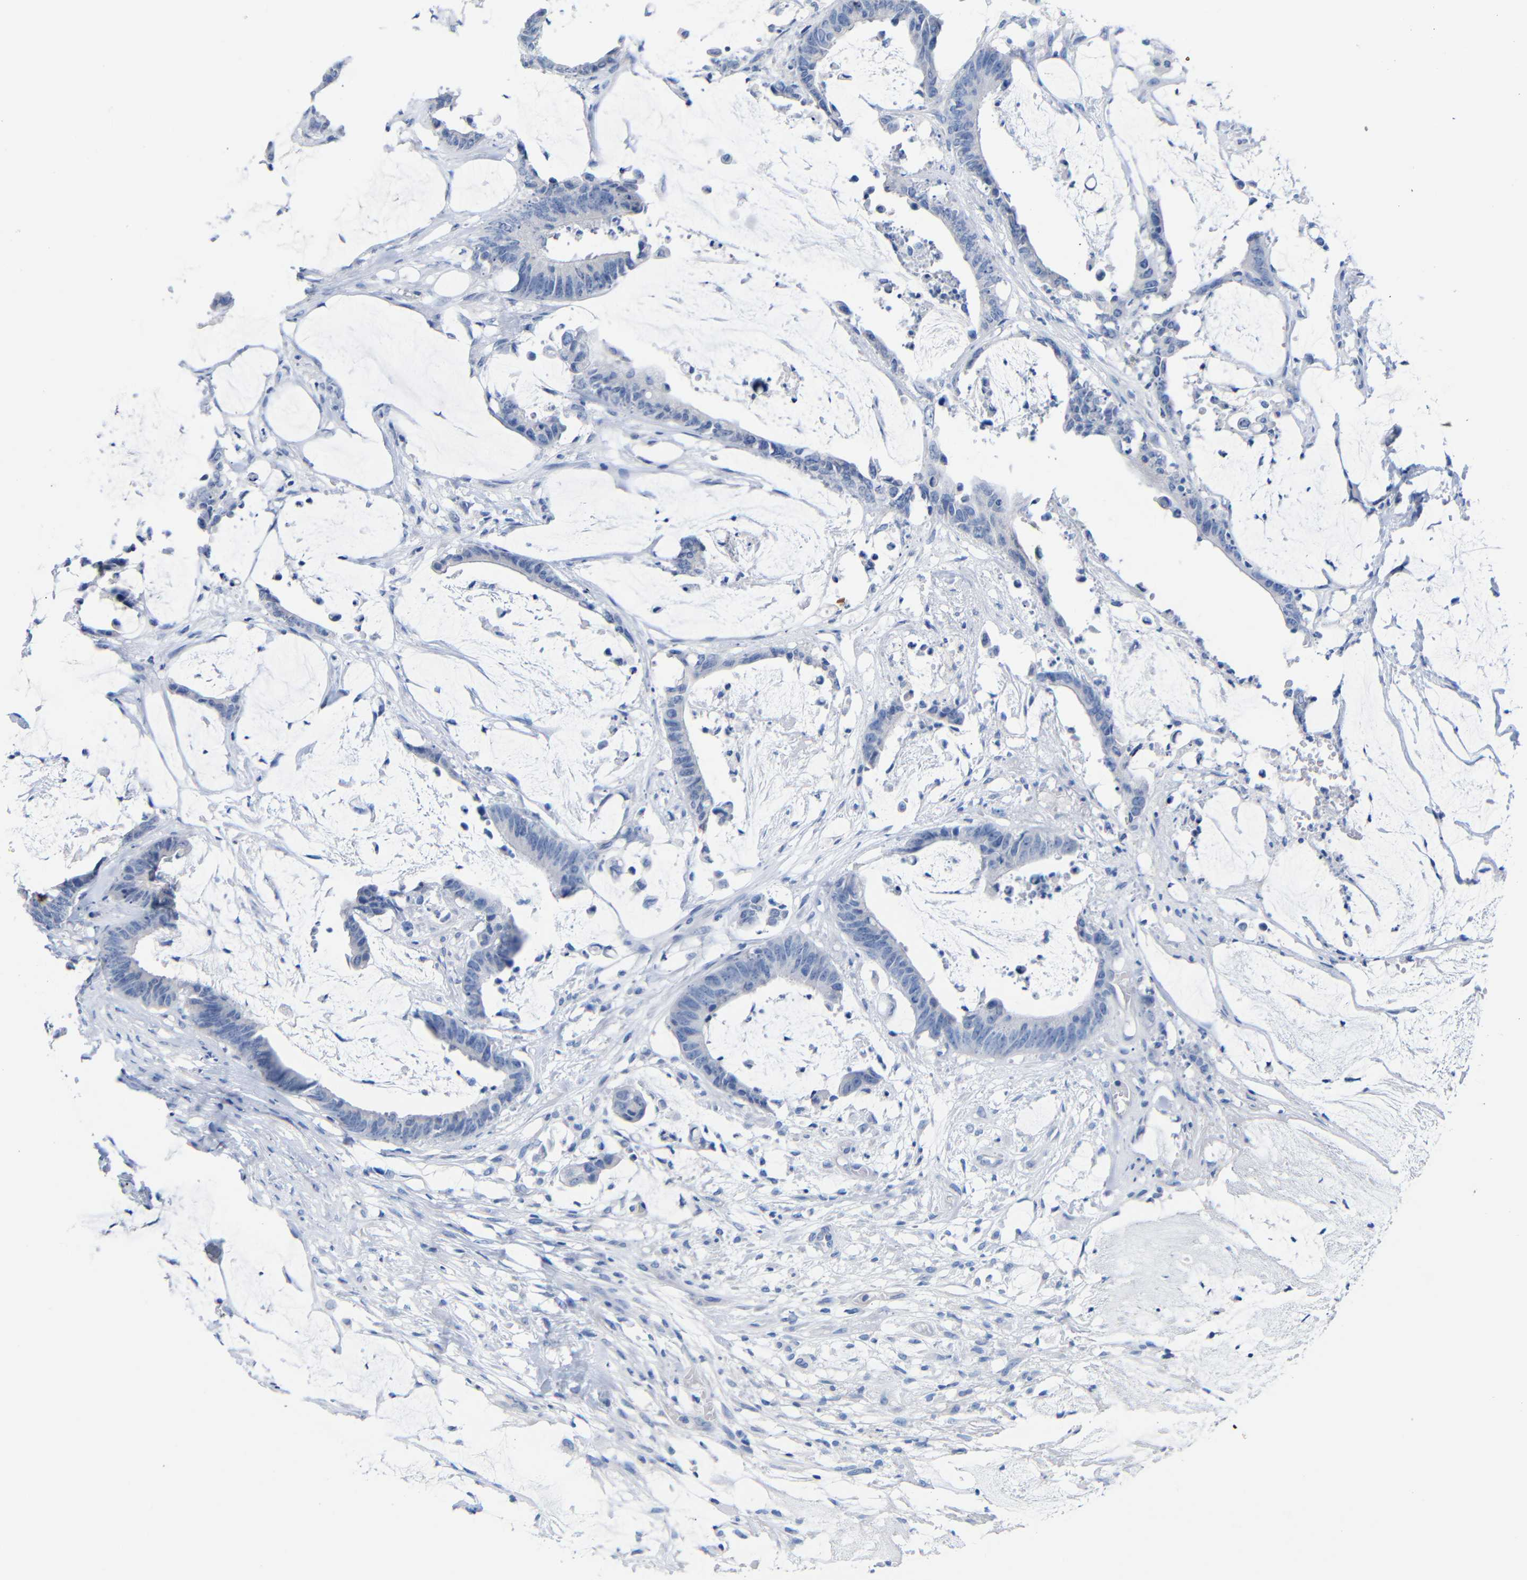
{"staining": {"intensity": "negative", "quantity": "none", "location": "none"}, "tissue": "colorectal cancer", "cell_type": "Tumor cells", "image_type": "cancer", "snomed": [{"axis": "morphology", "description": "Adenocarcinoma, NOS"}, {"axis": "topography", "description": "Rectum"}], "caption": "An immunohistochemistry micrograph of adenocarcinoma (colorectal) is shown. There is no staining in tumor cells of adenocarcinoma (colorectal). (DAB immunohistochemistry (IHC), high magnification).", "gene": "CGNL1", "patient": {"sex": "female", "age": 66}}